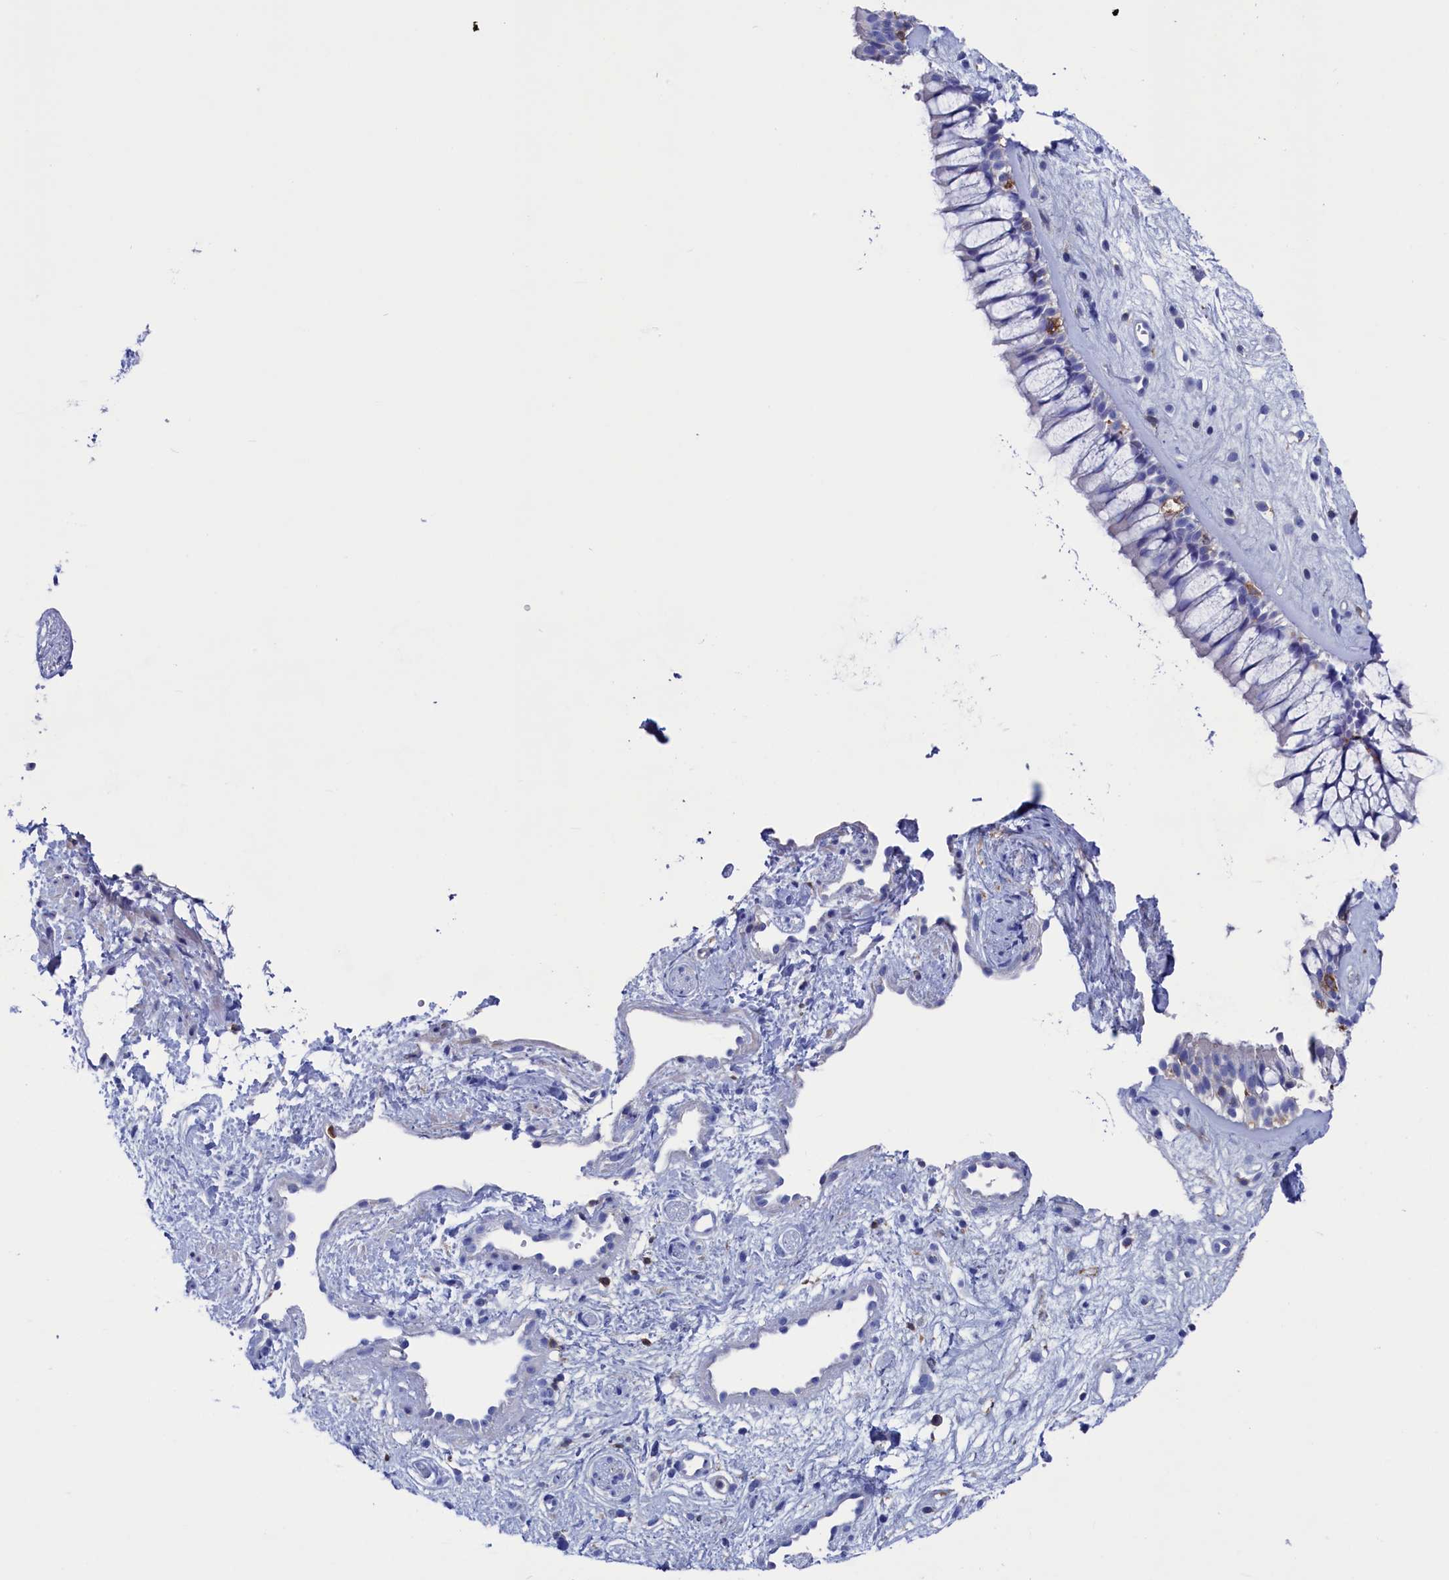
{"staining": {"intensity": "negative", "quantity": "none", "location": "none"}, "tissue": "nasopharynx", "cell_type": "Respiratory epithelial cells", "image_type": "normal", "snomed": [{"axis": "morphology", "description": "Normal tissue, NOS"}, {"axis": "topography", "description": "Nasopharynx"}], "caption": "This is an IHC photomicrograph of unremarkable nasopharynx. There is no positivity in respiratory epithelial cells.", "gene": "TYROBP", "patient": {"sex": "male", "age": 32}}